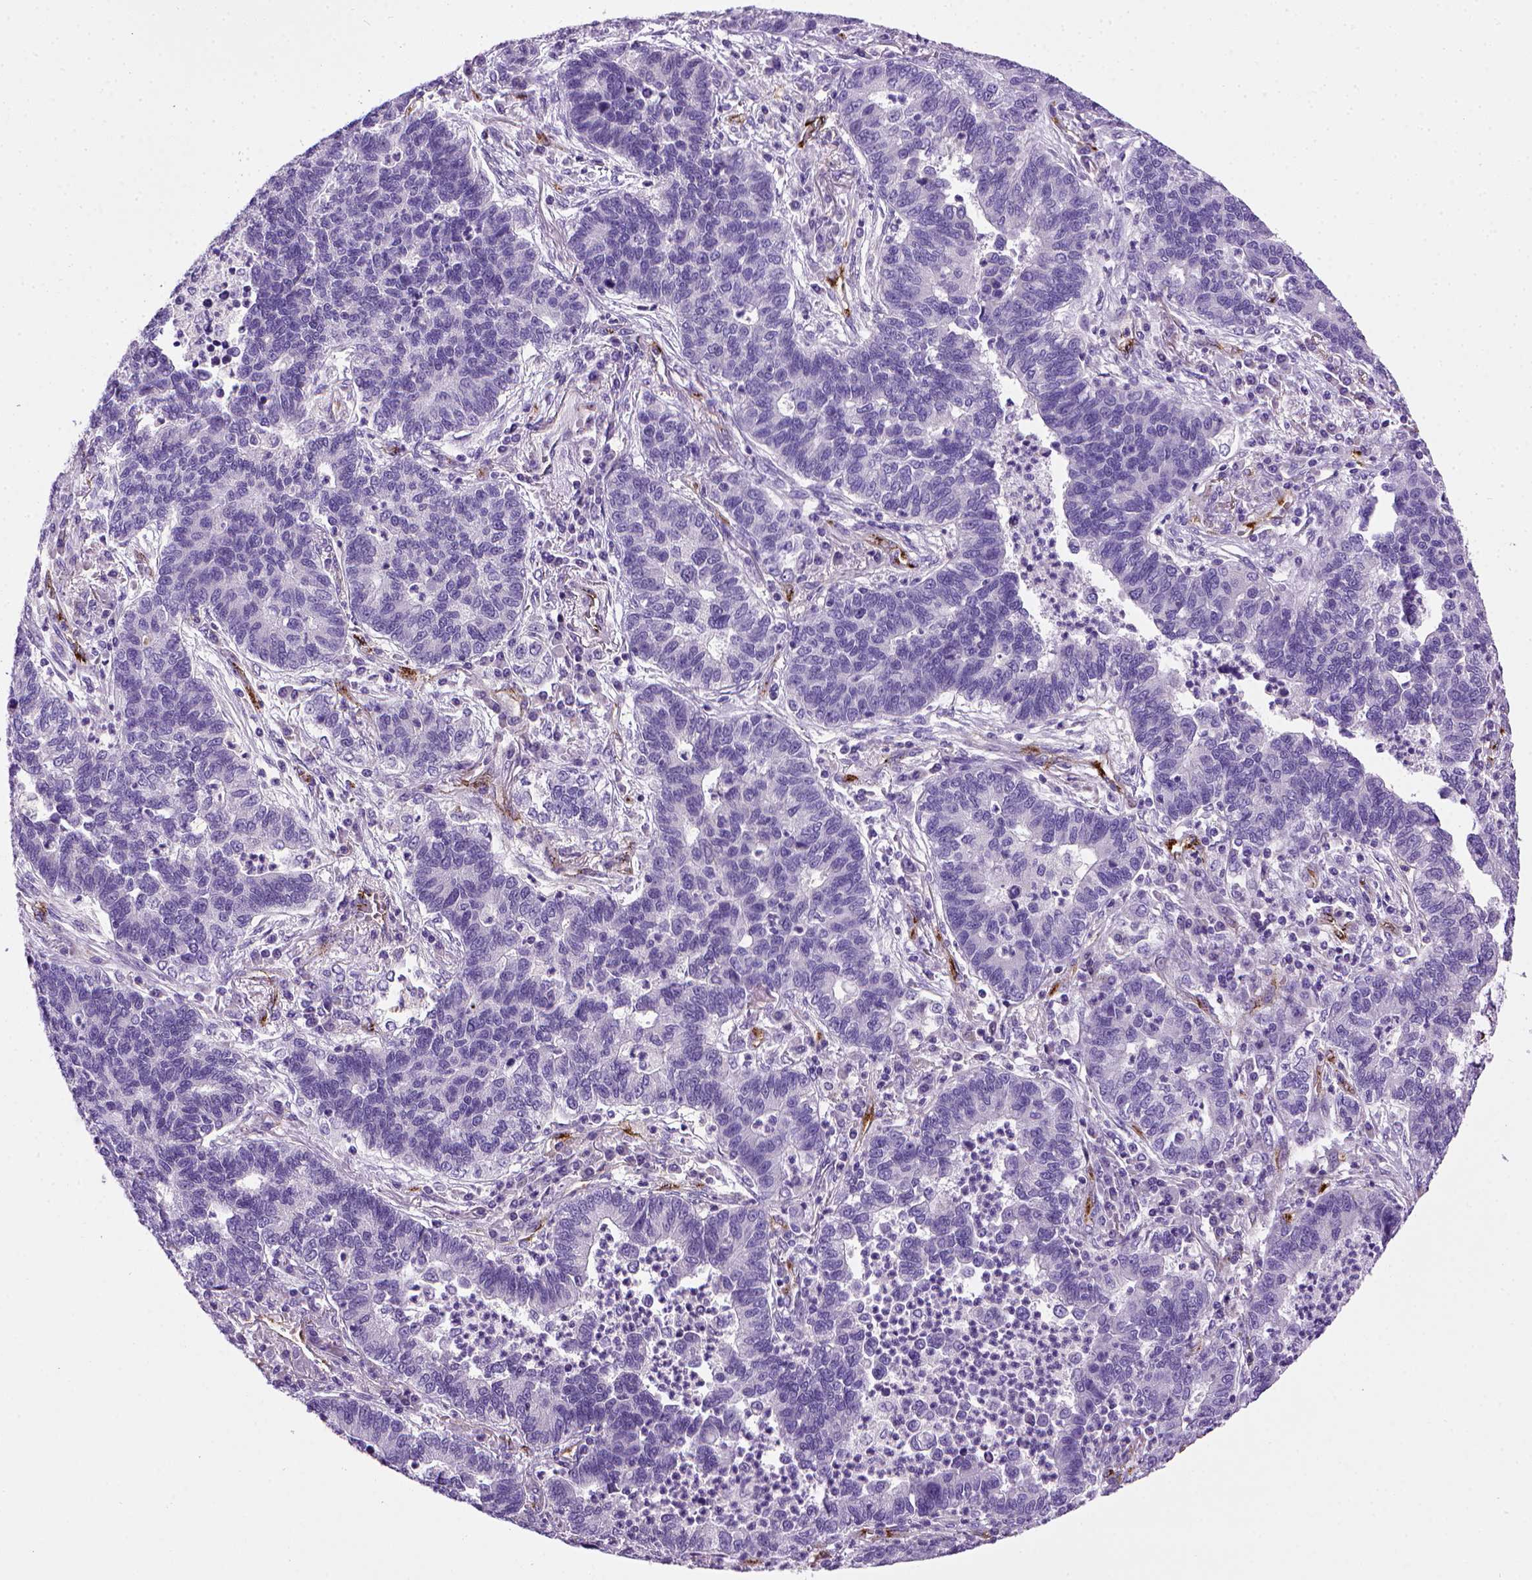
{"staining": {"intensity": "negative", "quantity": "none", "location": "none"}, "tissue": "lung cancer", "cell_type": "Tumor cells", "image_type": "cancer", "snomed": [{"axis": "morphology", "description": "Adenocarcinoma, NOS"}, {"axis": "topography", "description": "Lung"}], "caption": "The immunohistochemistry (IHC) image has no significant expression in tumor cells of lung cancer (adenocarcinoma) tissue. (Stains: DAB immunohistochemistry with hematoxylin counter stain, Microscopy: brightfield microscopy at high magnification).", "gene": "VWF", "patient": {"sex": "female", "age": 57}}